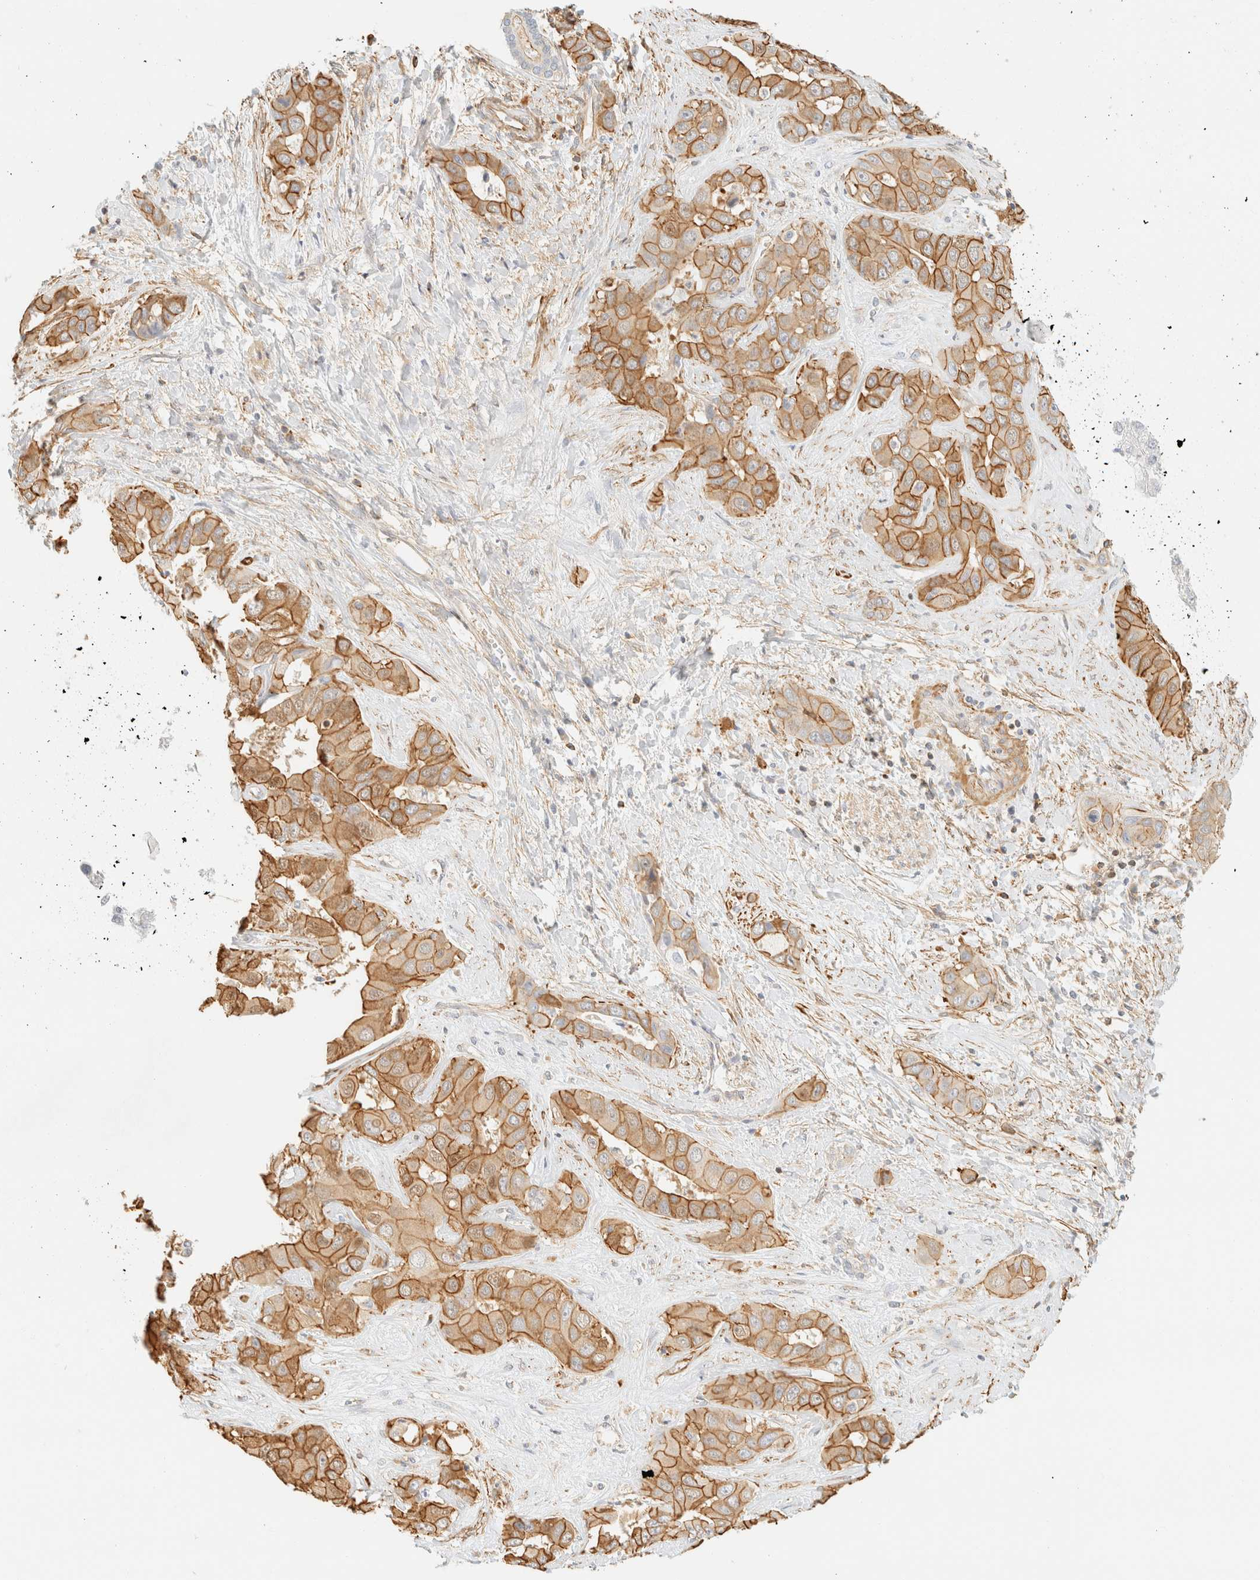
{"staining": {"intensity": "moderate", "quantity": ">75%", "location": "cytoplasmic/membranous"}, "tissue": "liver cancer", "cell_type": "Tumor cells", "image_type": "cancer", "snomed": [{"axis": "morphology", "description": "Cholangiocarcinoma"}, {"axis": "topography", "description": "Liver"}], "caption": "There is medium levels of moderate cytoplasmic/membranous positivity in tumor cells of liver cancer (cholangiocarcinoma), as demonstrated by immunohistochemical staining (brown color).", "gene": "OTOP2", "patient": {"sex": "female", "age": 52}}